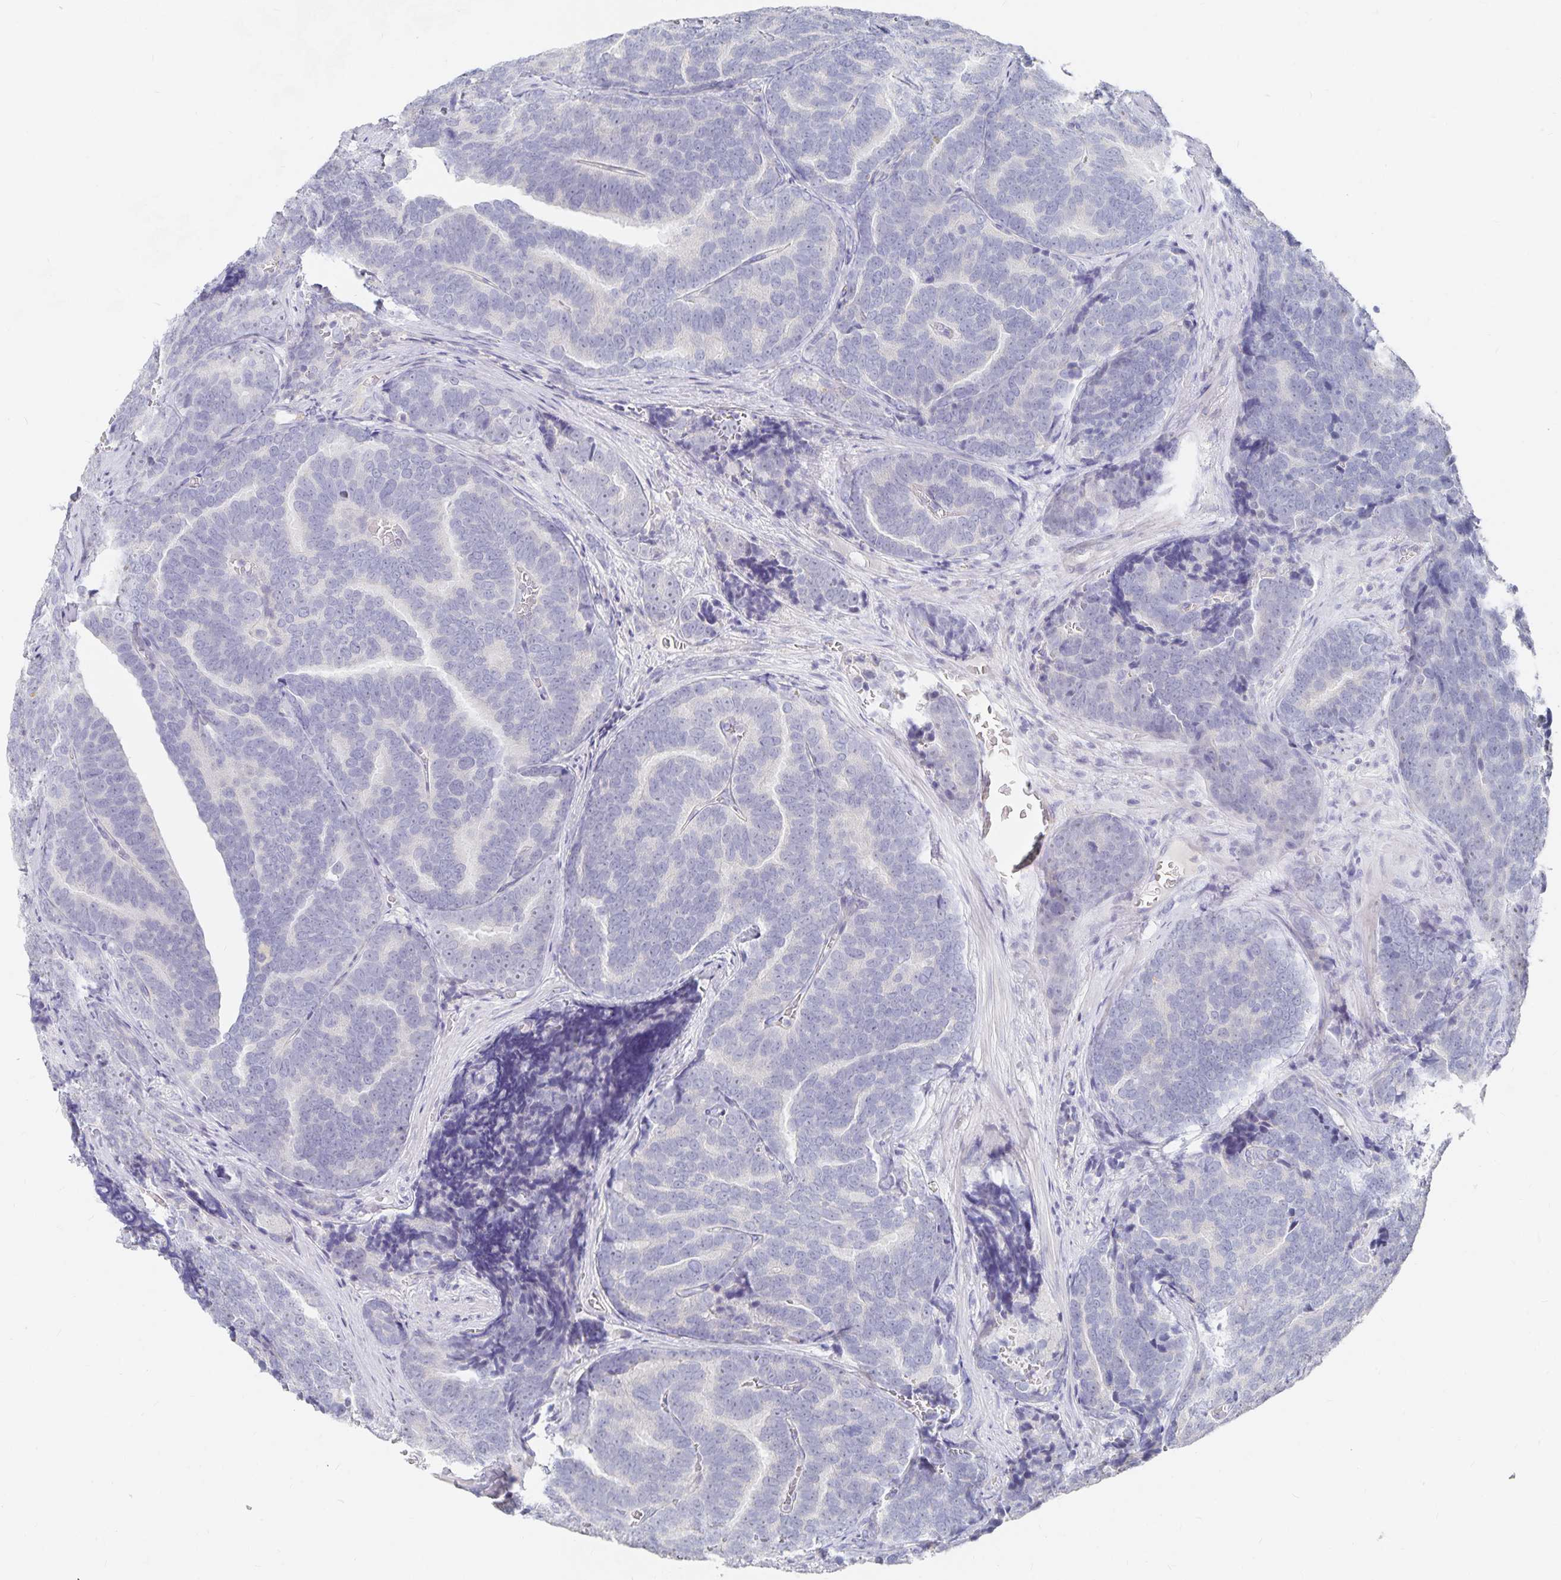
{"staining": {"intensity": "negative", "quantity": "none", "location": "none"}, "tissue": "prostate cancer", "cell_type": "Tumor cells", "image_type": "cancer", "snomed": [{"axis": "morphology", "description": "Adenocarcinoma, Low grade"}, {"axis": "topography", "description": "Prostate"}], "caption": "Photomicrograph shows no protein staining in tumor cells of prostate cancer (low-grade adenocarcinoma) tissue. The staining was performed using DAB to visualize the protein expression in brown, while the nuclei were stained in blue with hematoxylin (Magnification: 20x).", "gene": "DNAH9", "patient": {"sex": "male", "age": 62}}